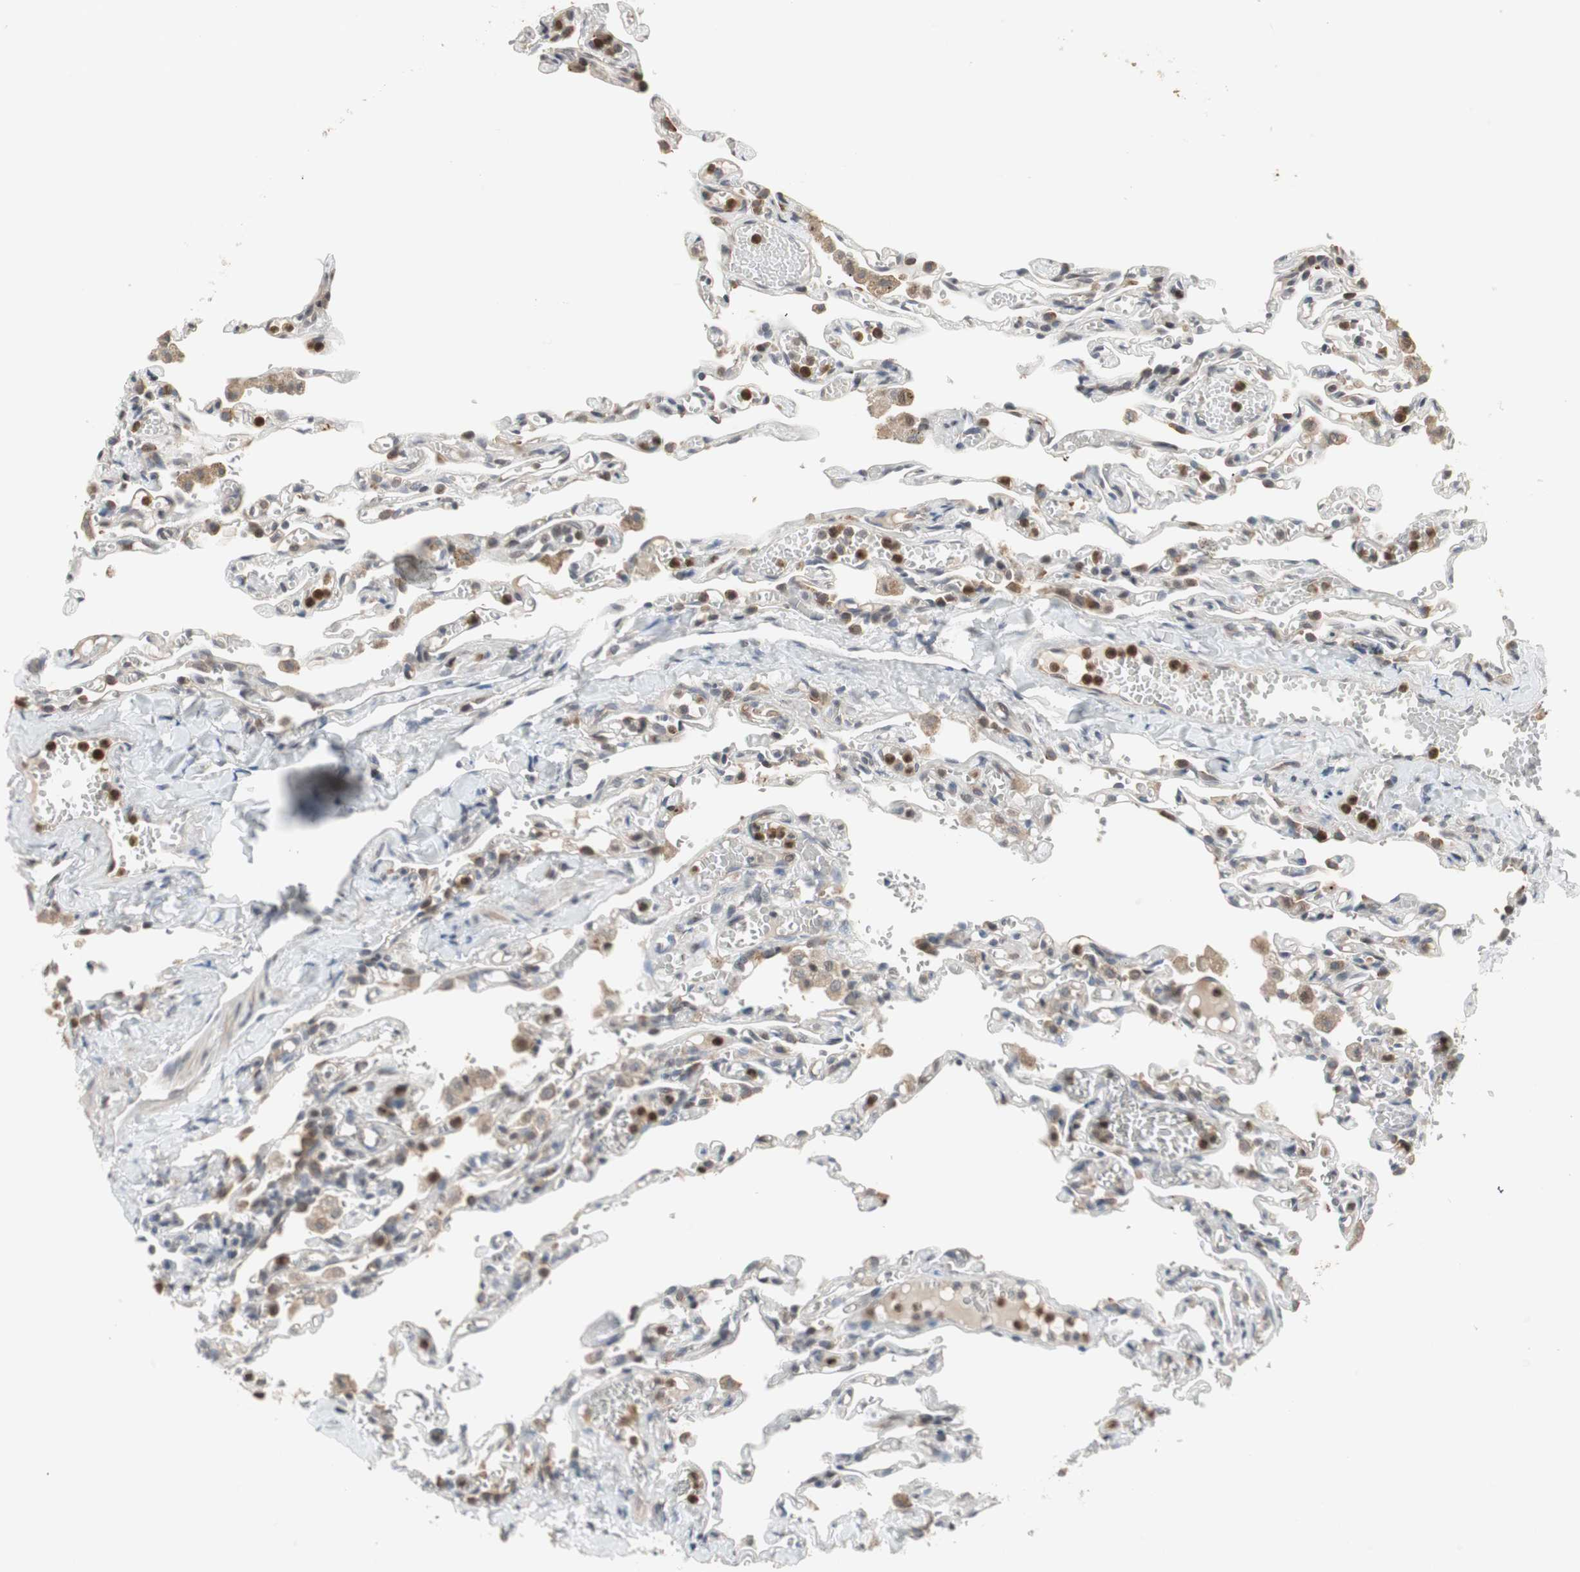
{"staining": {"intensity": "negative", "quantity": "none", "location": "none"}, "tissue": "lung", "cell_type": "Alveolar cells", "image_type": "normal", "snomed": [{"axis": "morphology", "description": "Normal tissue, NOS"}, {"axis": "topography", "description": "Lung"}], "caption": "Benign lung was stained to show a protein in brown. There is no significant positivity in alveolar cells. The staining was performed using DAB to visualize the protein expression in brown, while the nuclei were stained in blue with hematoxylin (Magnification: 20x).", "gene": "SNX4", "patient": {"sex": "male", "age": 21}}